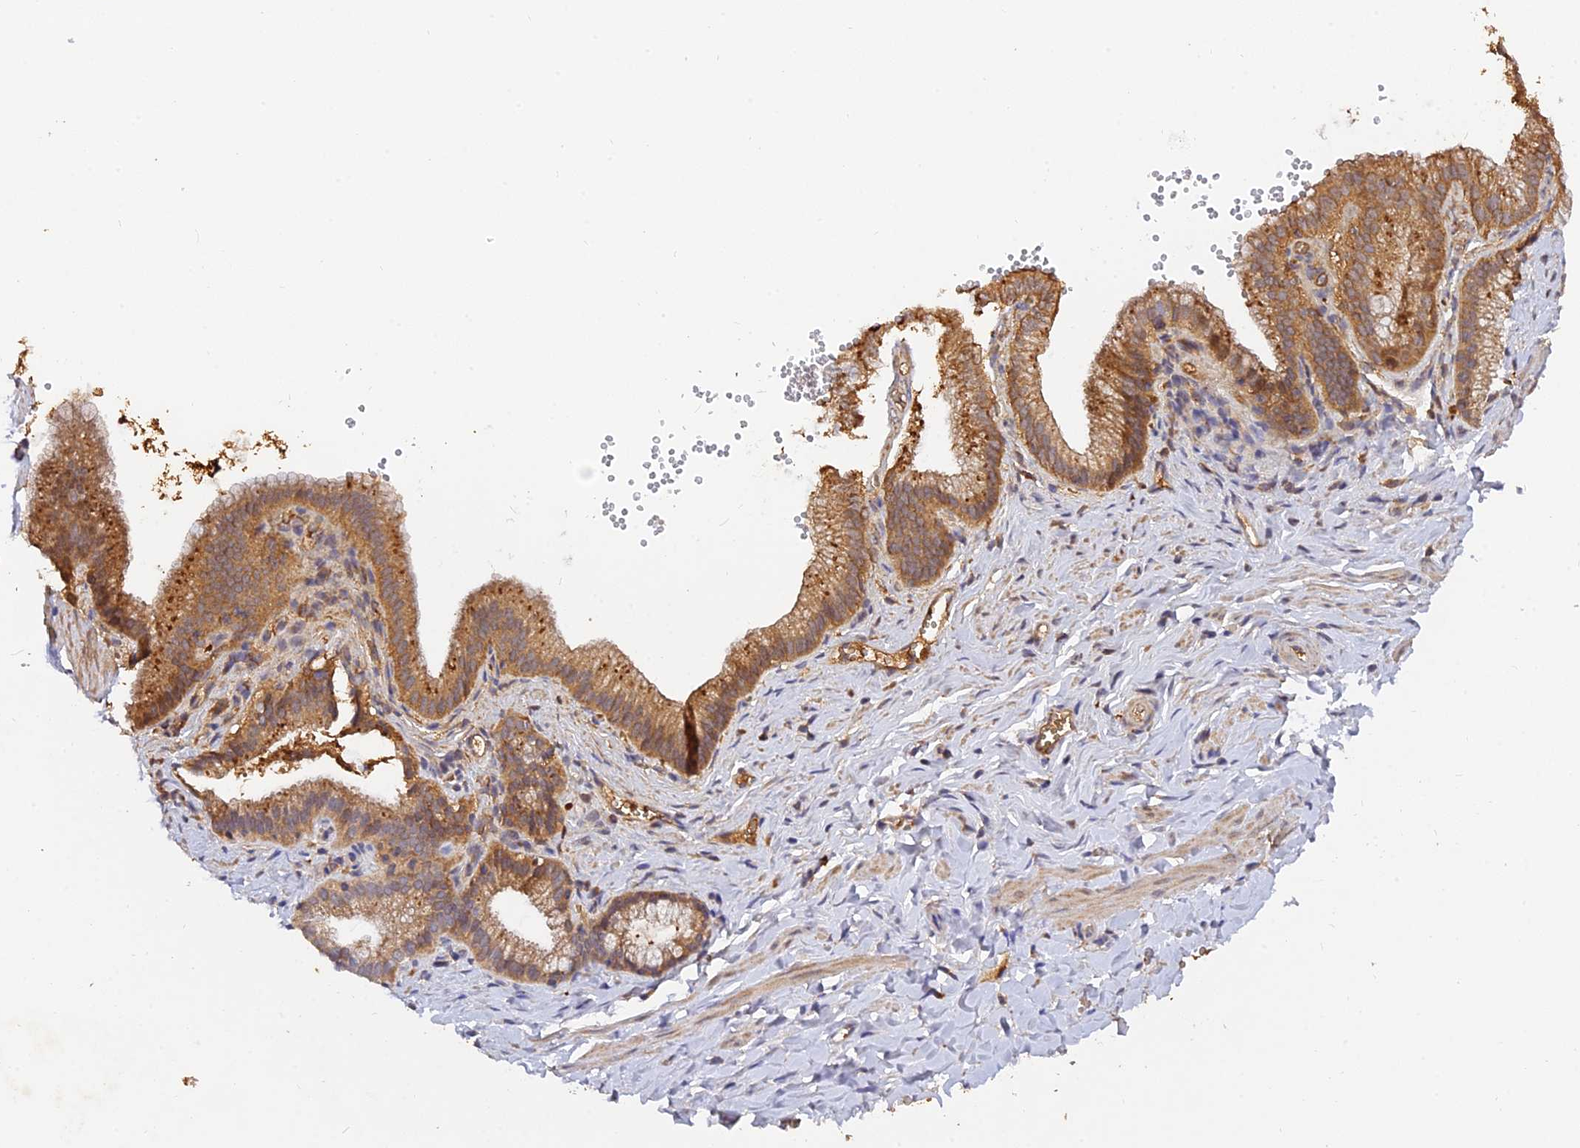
{"staining": {"intensity": "weak", "quantity": ">75%", "location": "cytoplasmic/membranous"}, "tissue": "adipose tissue", "cell_type": "Adipocytes", "image_type": "normal", "snomed": [{"axis": "morphology", "description": "Normal tissue, NOS"}, {"axis": "topography", "description": "Gallbladder"}, {"axis": "topography", "description": "Peripheral nerve tissue"}], "caption": "This histopathology image displays immunohistochemistry (IHC) staining of normal adipose tissue, with low weak cytoplasmic/membranous positivity in about >75% of adipocytes.", "gene": "ACSM5", "patient": {"sex": "male", "age": 38}}